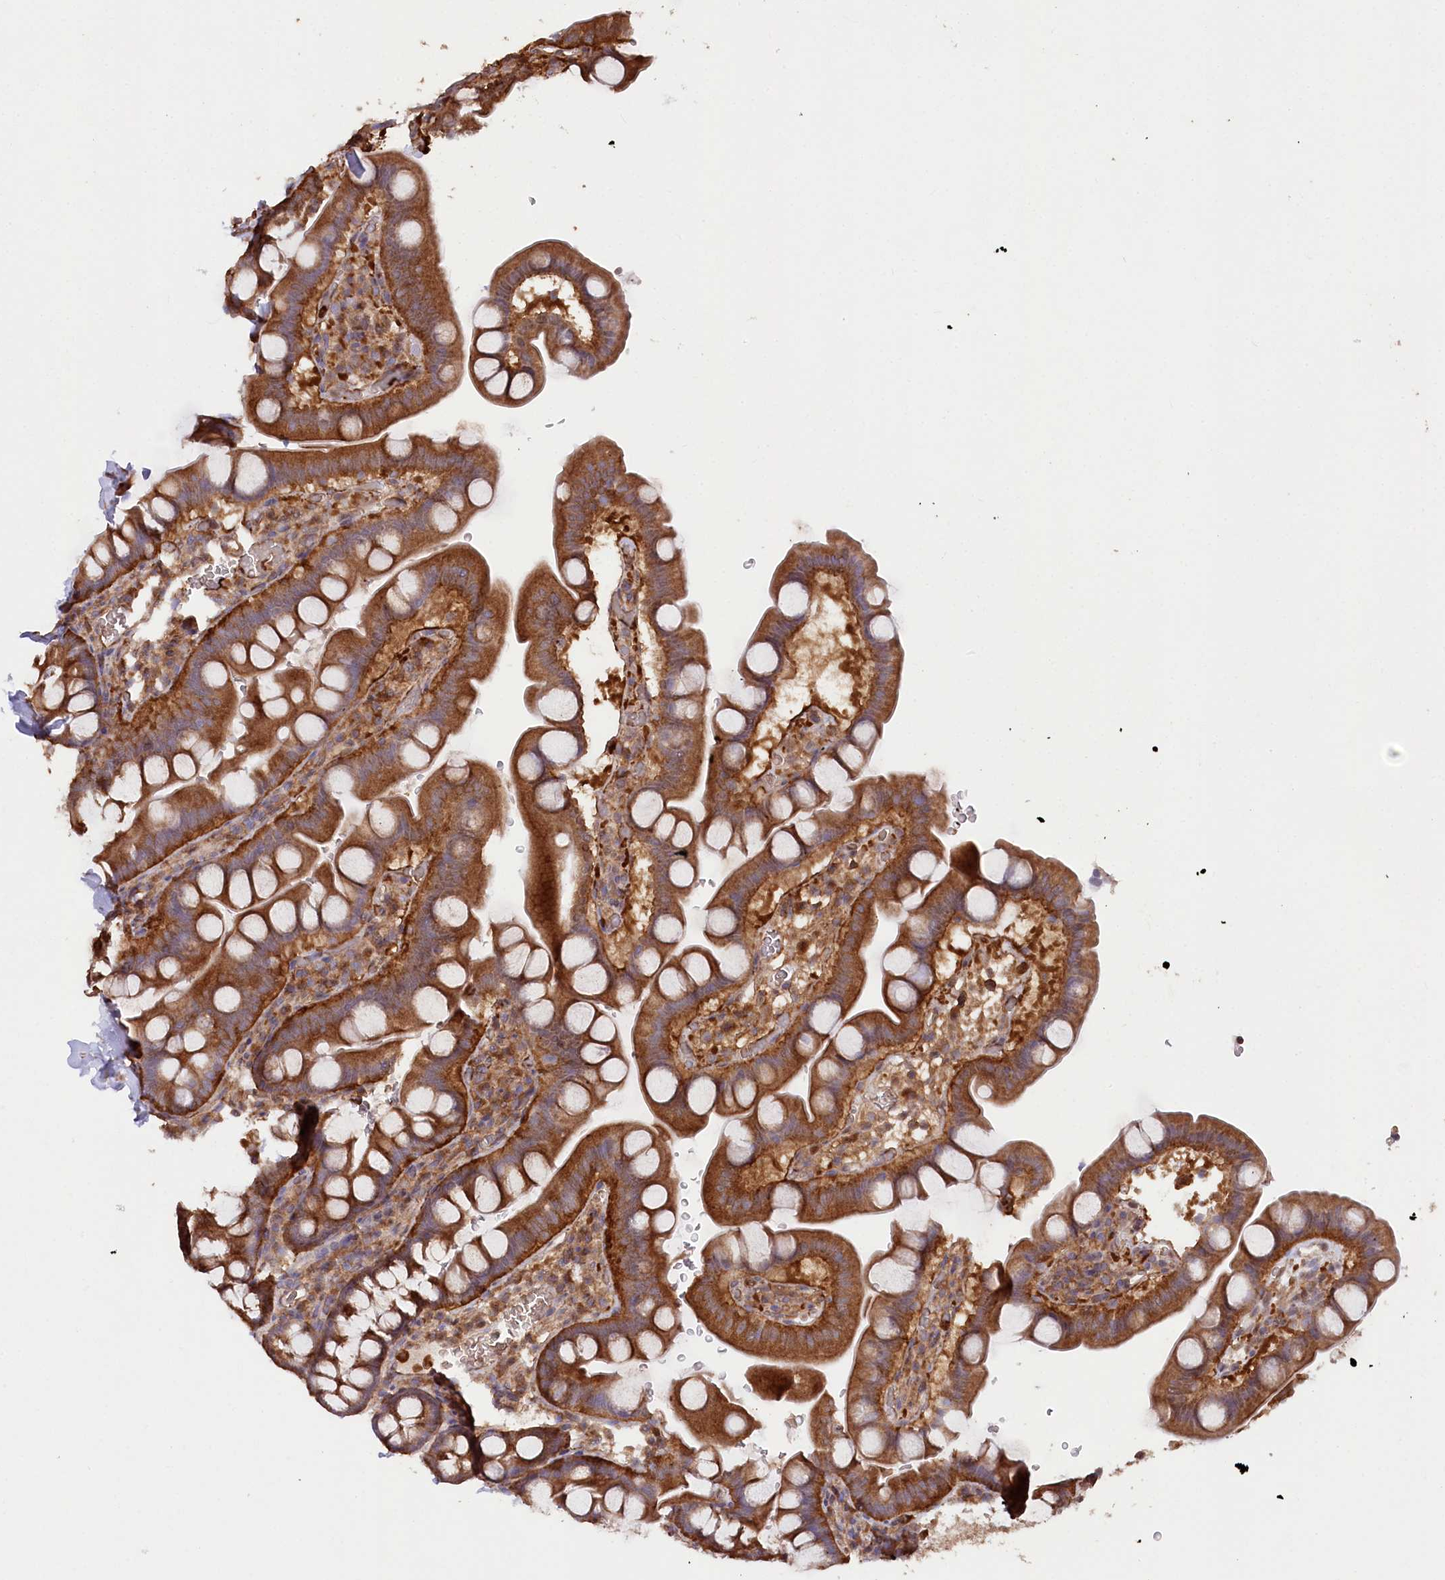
{"staining": {"intensity": "strong", "quantity": ">75%", "location": "cytoplasmic/membranous"}, "tissue": "small intestine", "cell_type": "Glandular cells", "image_type": "normal", "snomed": [{"axis": "morphology", "description": "Normal tissue, NOS"}, {"axis": "topography", "description": "Stomach, upper"}, {"axis": "topography", "description": "Stomach, lower"}, {"axis": "topography", "description": "Small intestine"}], "caption": "Brown immunohistochemical staining in normal human small intestine displays strong cytoplasmic/membranous expression in about >75% of glandular cells.", "gene": "LSG1", "patient": {"sex": "male", "age": 68}}